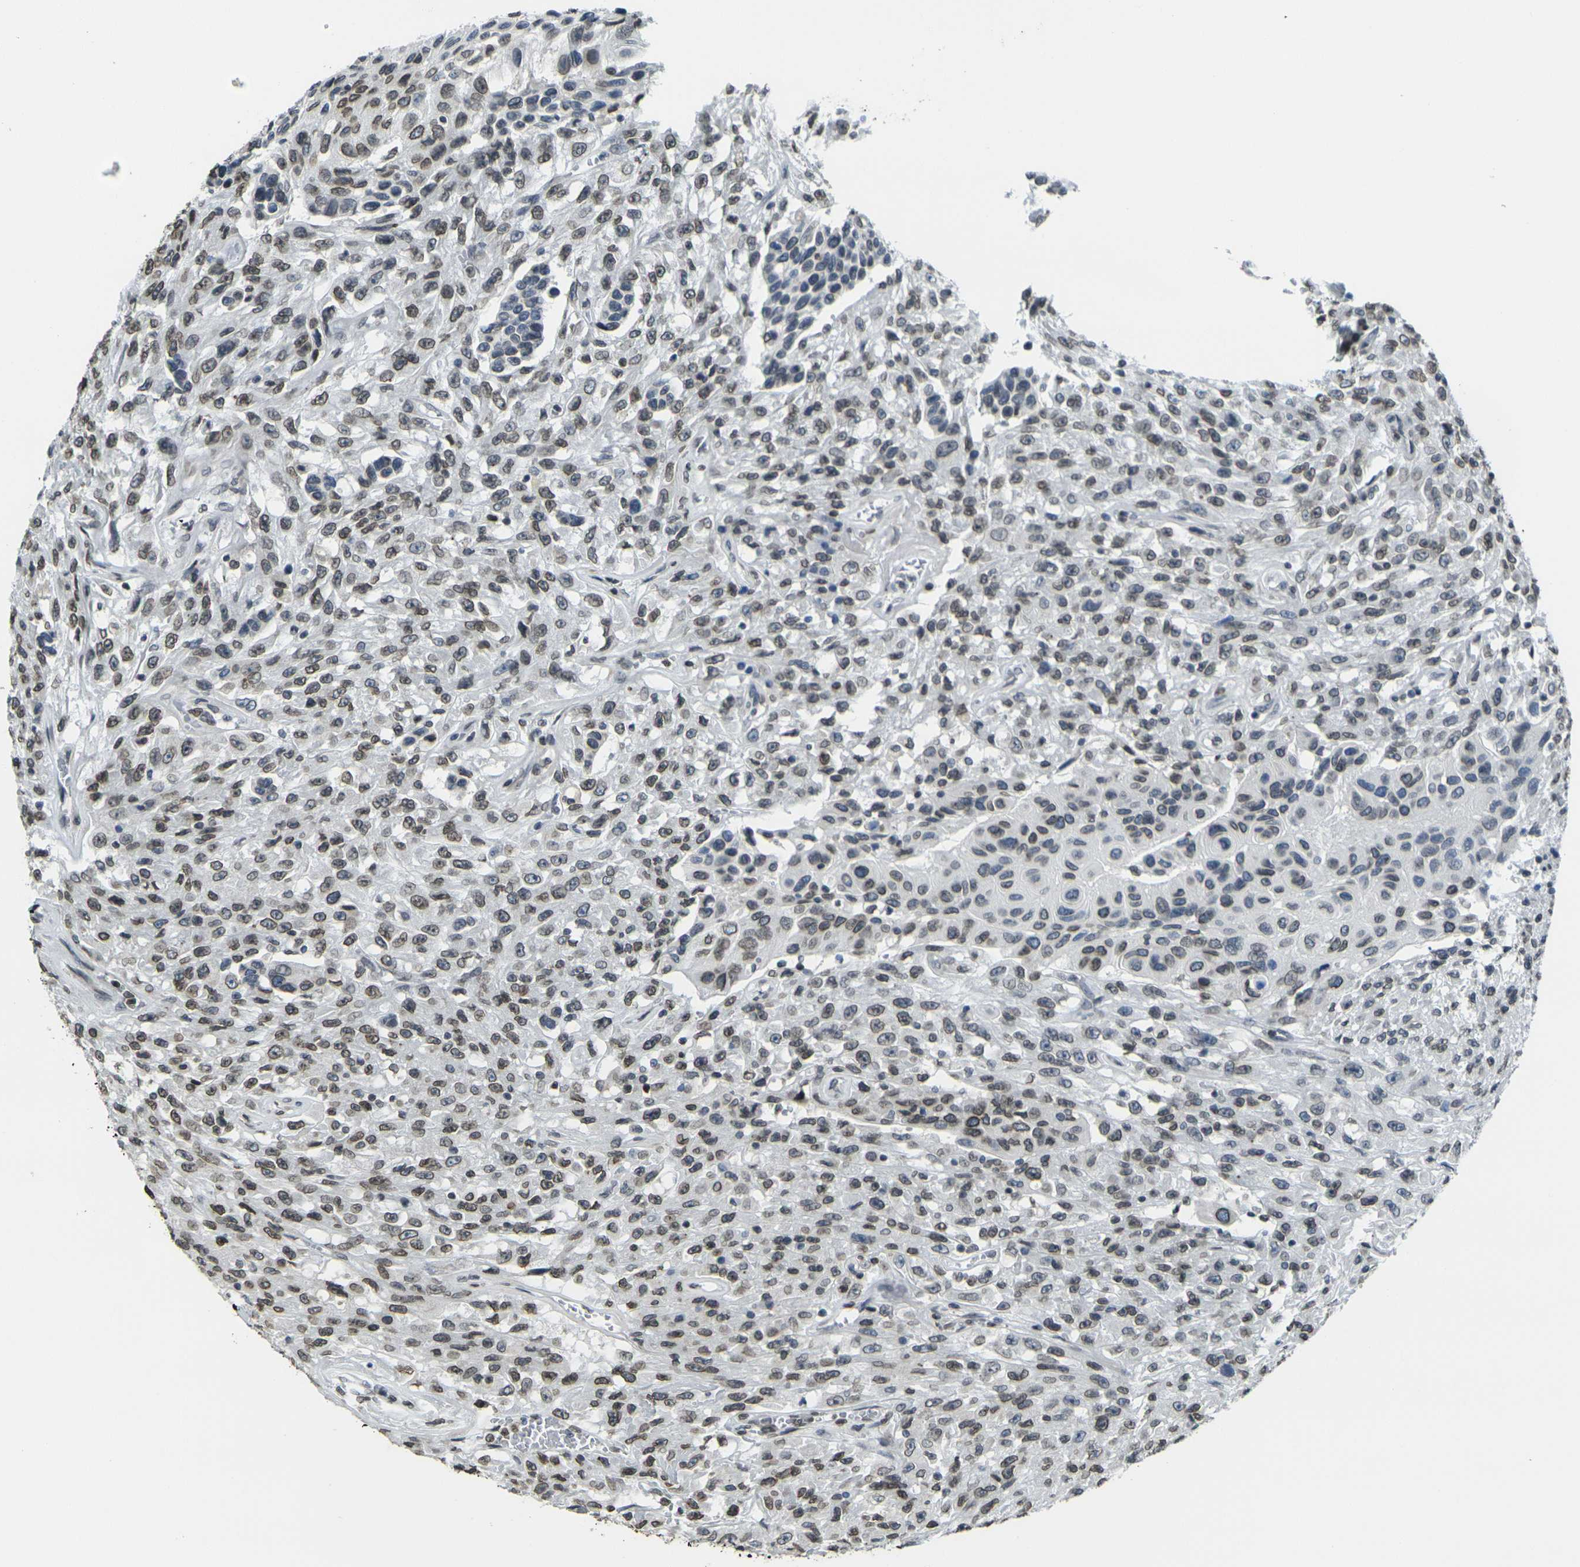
{"staining": {"intensity": "moderate", "quantity": ">75%", "location": "cytoplasmic/membranous,nuclear"}, "tissue": "urothelial cancer", "cell_type": "Tumor cells", "image_type": "cancer", "snomed": [{"axis": "morphology", "description": "Urothelial carcinoma, High grade"}, {"axis": "topography", "description": "Urinary bladder"}], "caption": "Brown immunohistochemical staining in high-grade urothelial carcinoma exhibits moderate cytoplasmic/membranous and nuclear expression in about >75% of tumor cells. The staining was performed using DAB to visualize the protein expression in brown, while the nuclei were stained in blue with hematoxylin (Magnification: 20x).", "gene": "BRDT", "patient": {"sex": "male", "age": 66}}